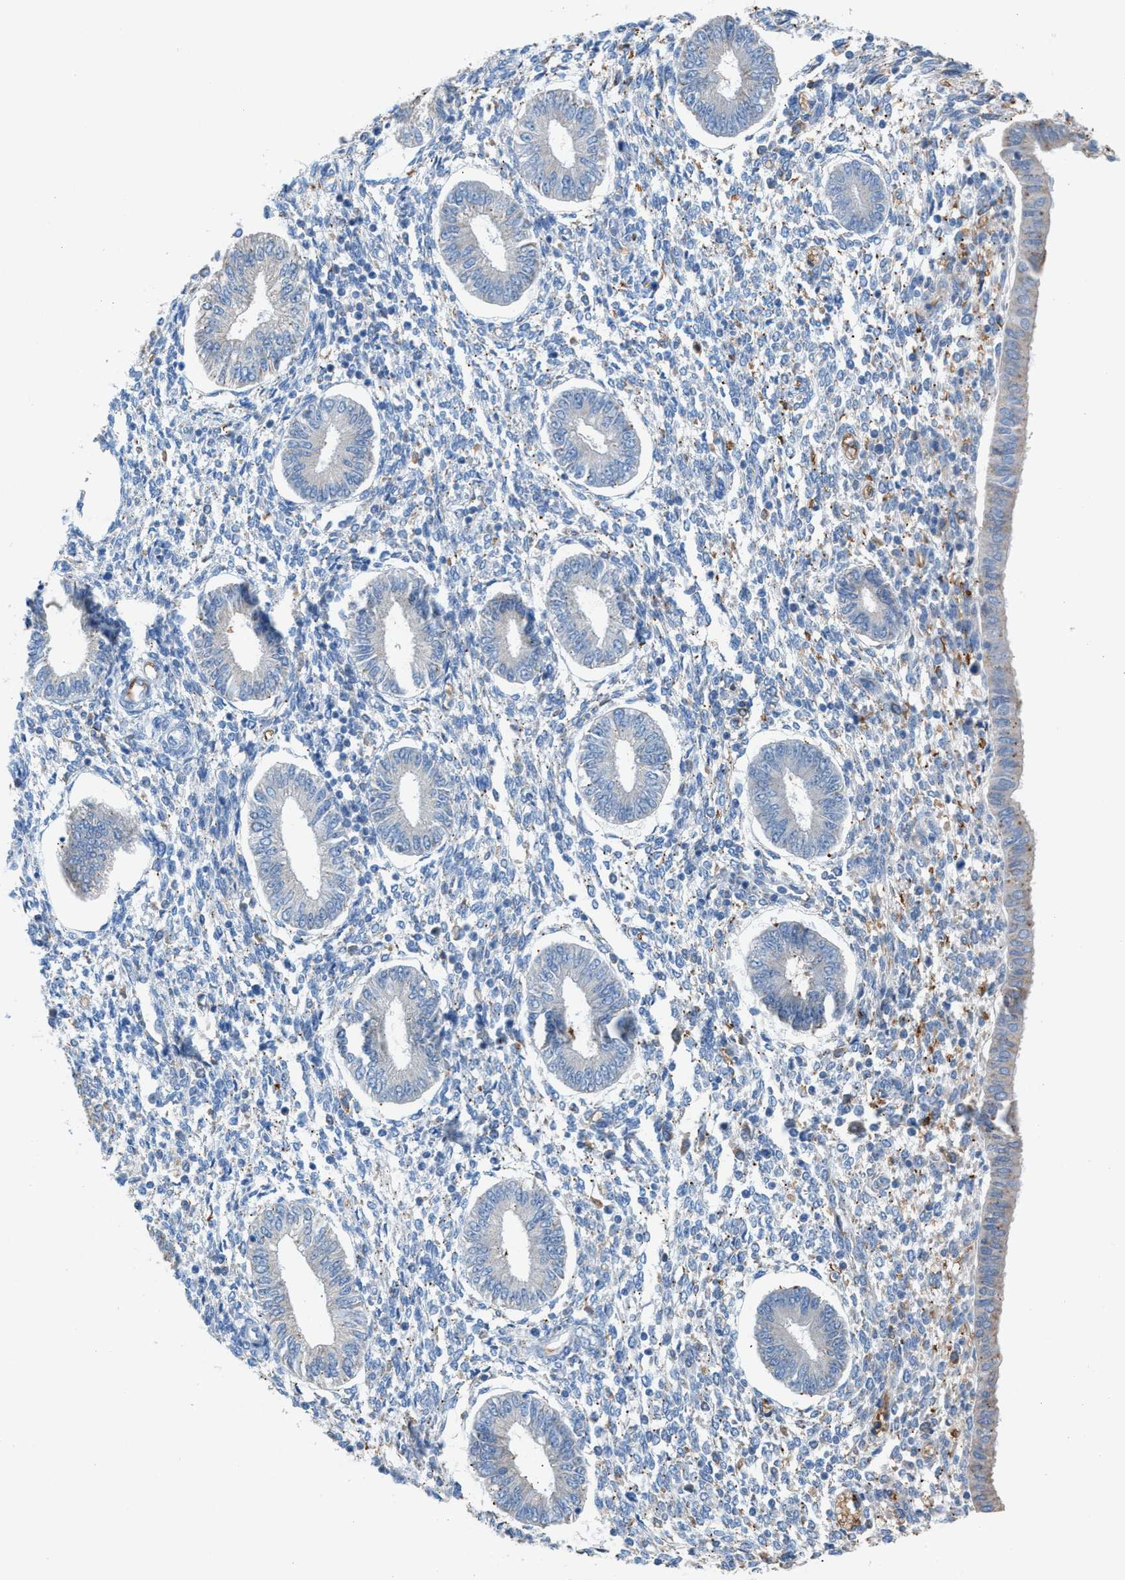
{"staining": {"intensity": "negative", "quantity": "none", "location": "none"}, "tissue": "endometrium", "cell_type": "Cells in endometrial stroma", "image_type": "normal", "snomed": [{"axis": "morphology", "description": "Normal tissue, NOS"}, {"axis": "topography", "description": "Endometrium"}], "caption": "Normal endometrium was stained to show a protein in brown. There is no significant expression in cells in endometrial stroma.", "gene": "CA3", "patient": {"sex": "female", "age": 50}}